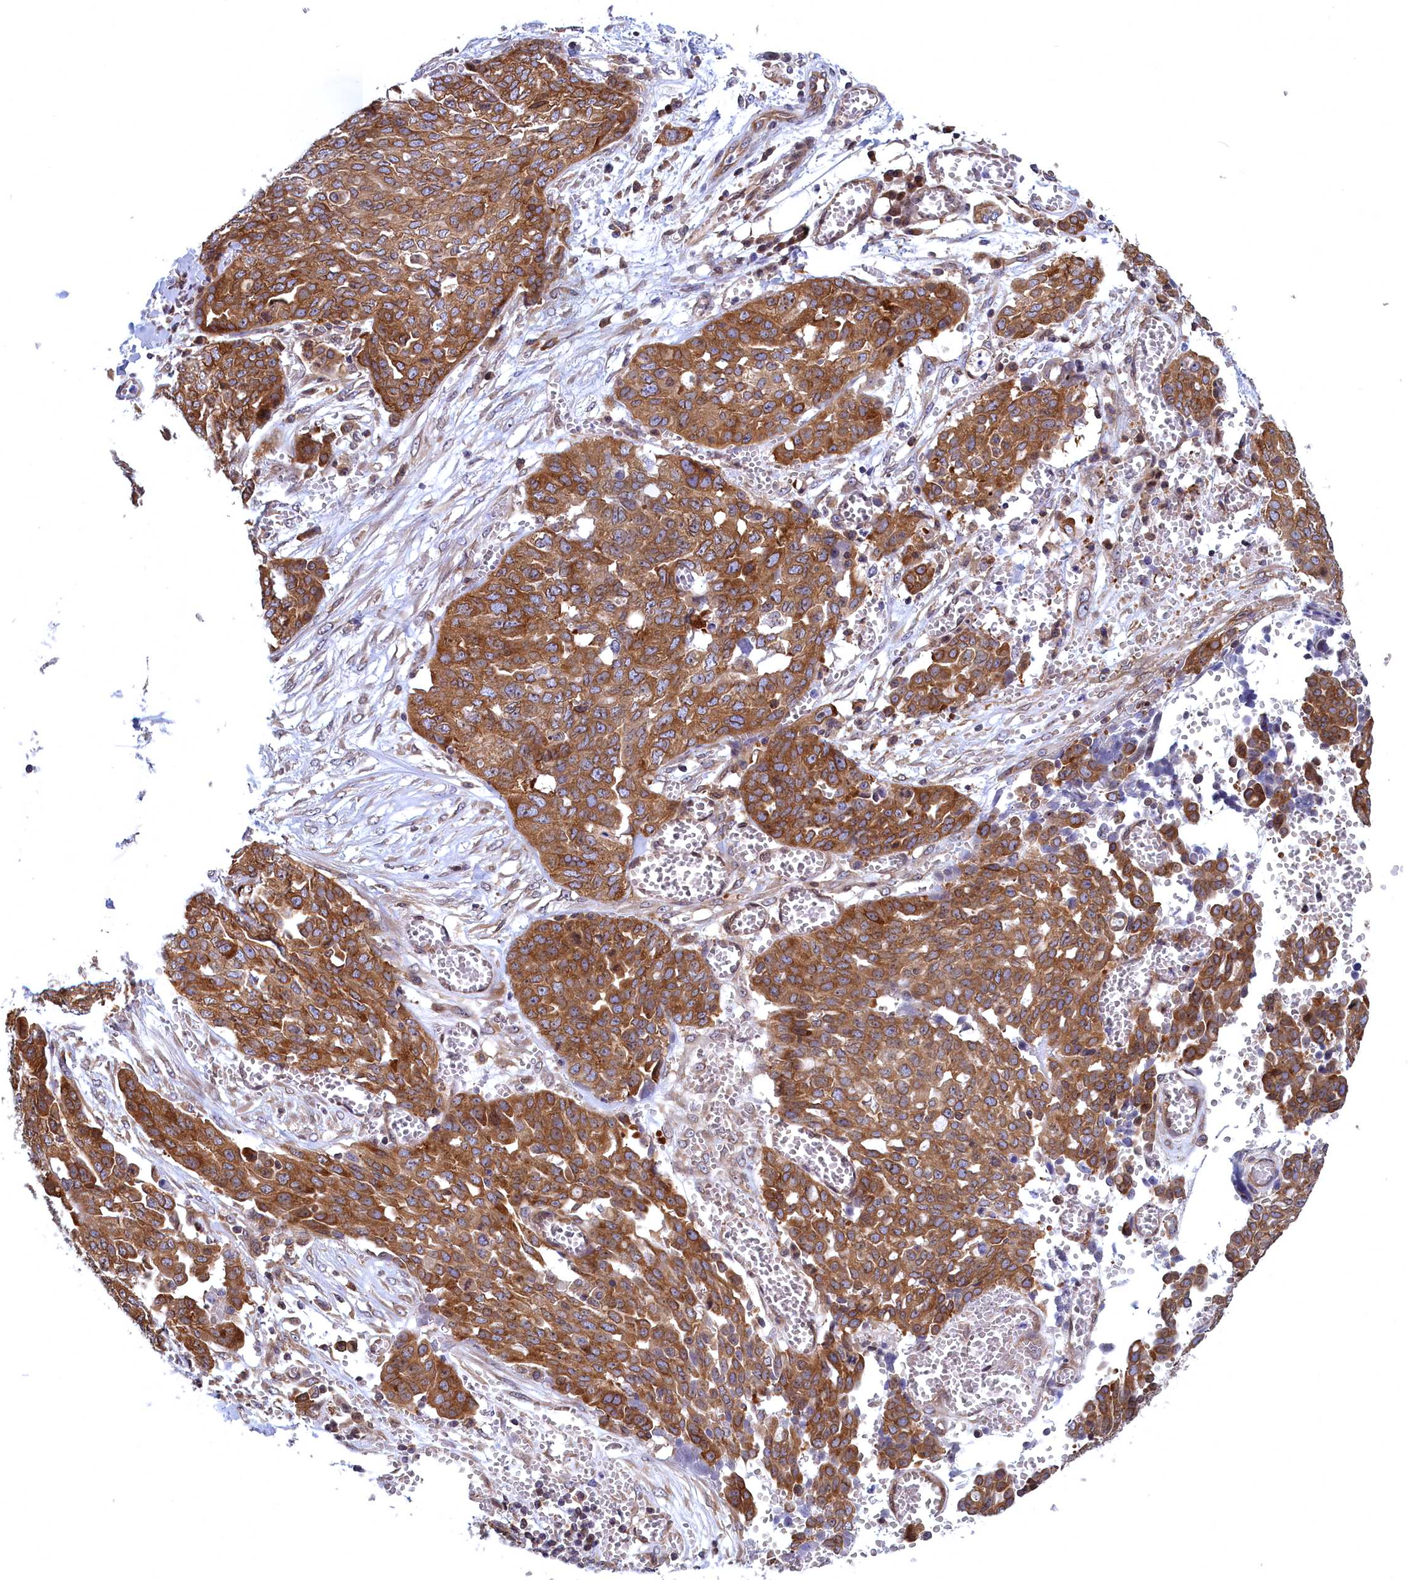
{"staining": {"intensity": "moderate", "quantity": ">75%", "location": "cytoplasmic/membranous"}, "tissue": "ovarian cancer", "cell_type": "Tumor cells", "image_type": "cancer", "snomed": [{"axis": "morphology", "description": "Cystadenocarcinoma, serous, NOS"}, {"axis": "topography", "description": "Soft tissue"}, {"axis": "topography", "description": "Ovary"}], "caption": "A micrograph showing moderate cytoplasmic/membranous staining in approximately >75% of tumor cells in ovarian serous cystadenocarcinoma, as visualized by brown immunohistochemical staining.", "gene": "NAA10", "patient": {"sex": "female", "age": 57}}